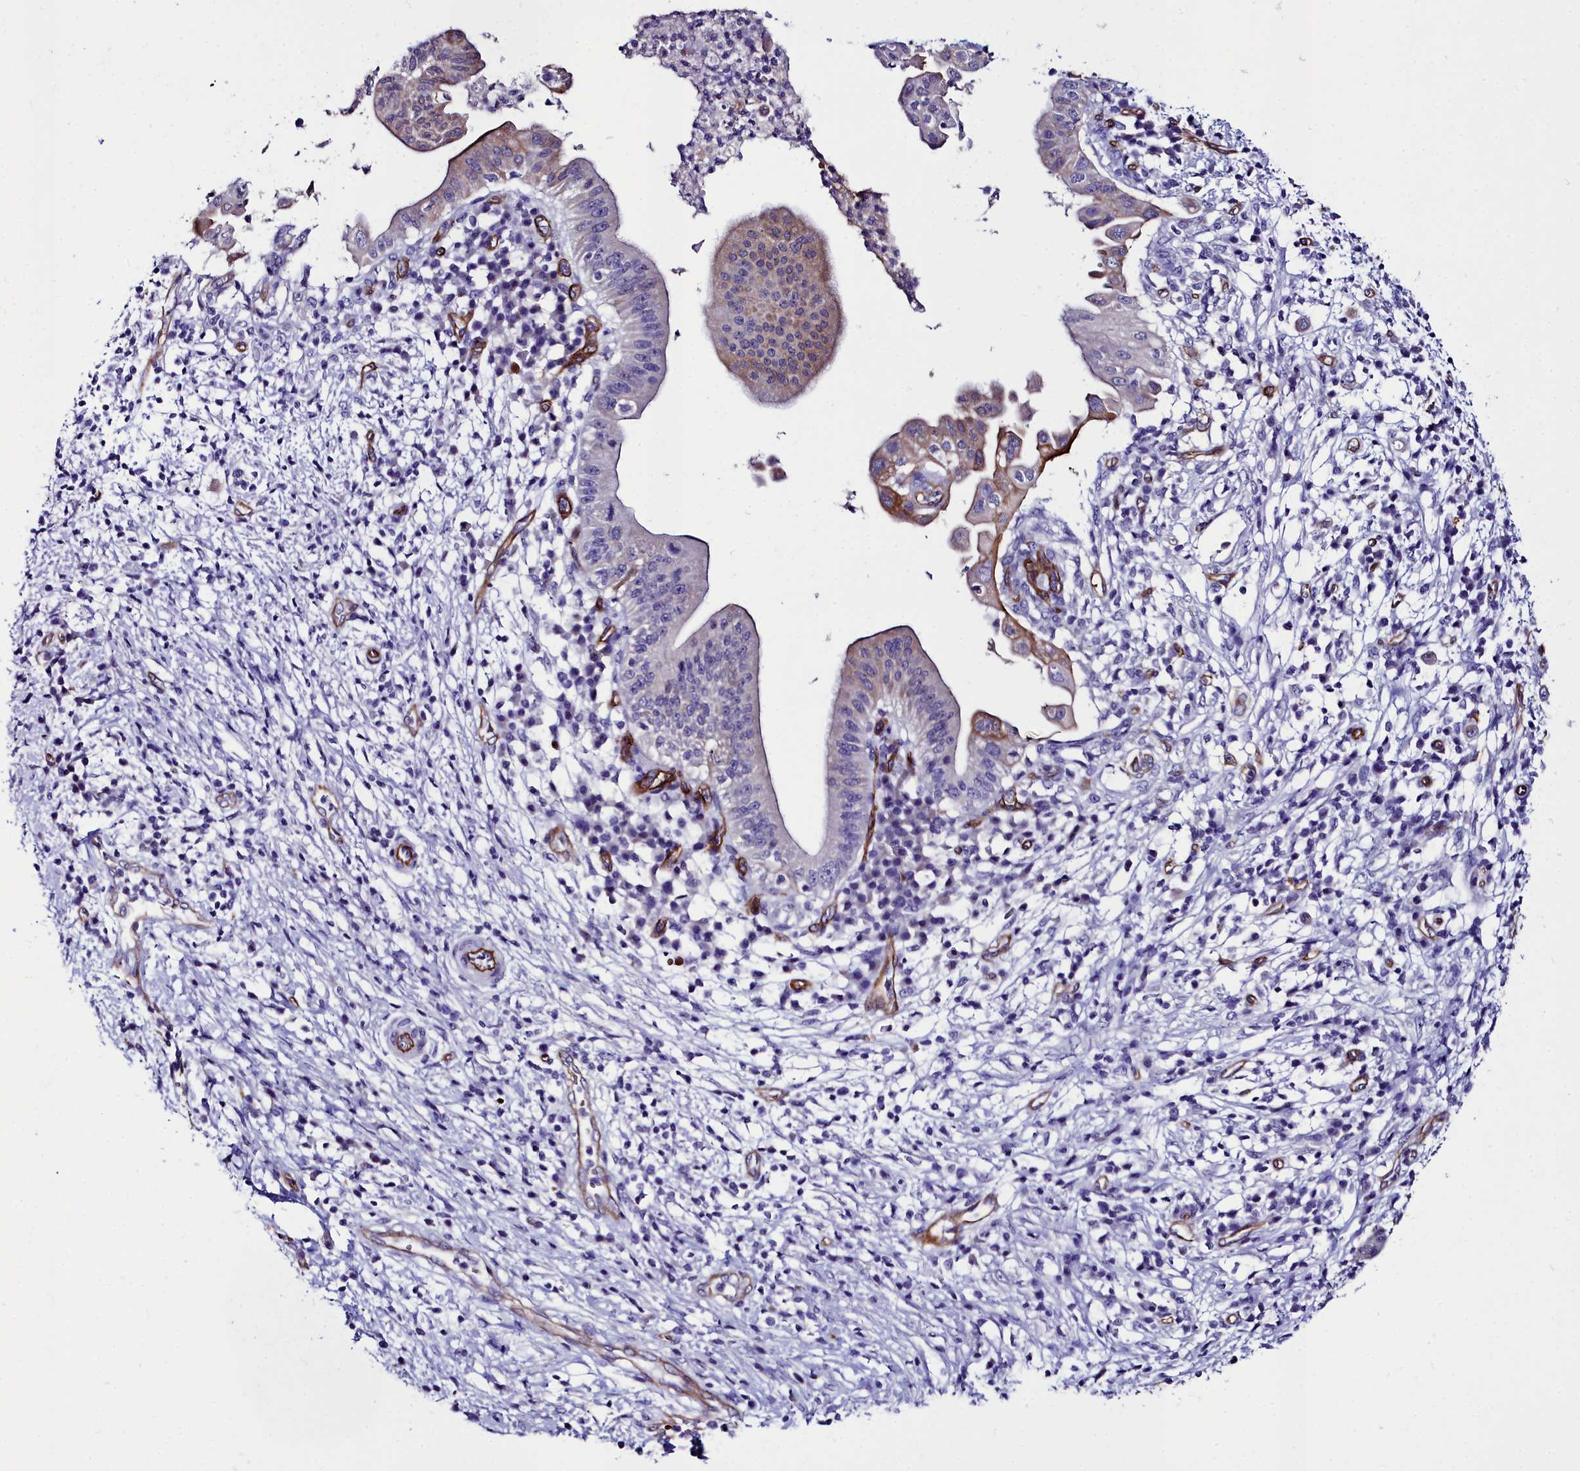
{"staining": {"intensity": "moderate", "quantity": "<25%", "location": "cytoplasmic/membranous"}, "tissue": "pancreatic cancer", "cell_type": "Tumor cells", "image_type": "cancer", "snomed": [{"axis": "morphology", "description": "Adenocarcinoma, NOS"}, {"axis": "topography", "description": "Pancreas"}], "caption": "DAB (3,3'-diaminobenzidine) immunohistochemical staining of human pancreatic cancer (adenocarcinoma) reveals moderate cytoplasmic/membranous protein staining in approximately <25% of tumor cells.", "gene": "CYP4F11", "patient": {"sex": "male", "age": 68}}